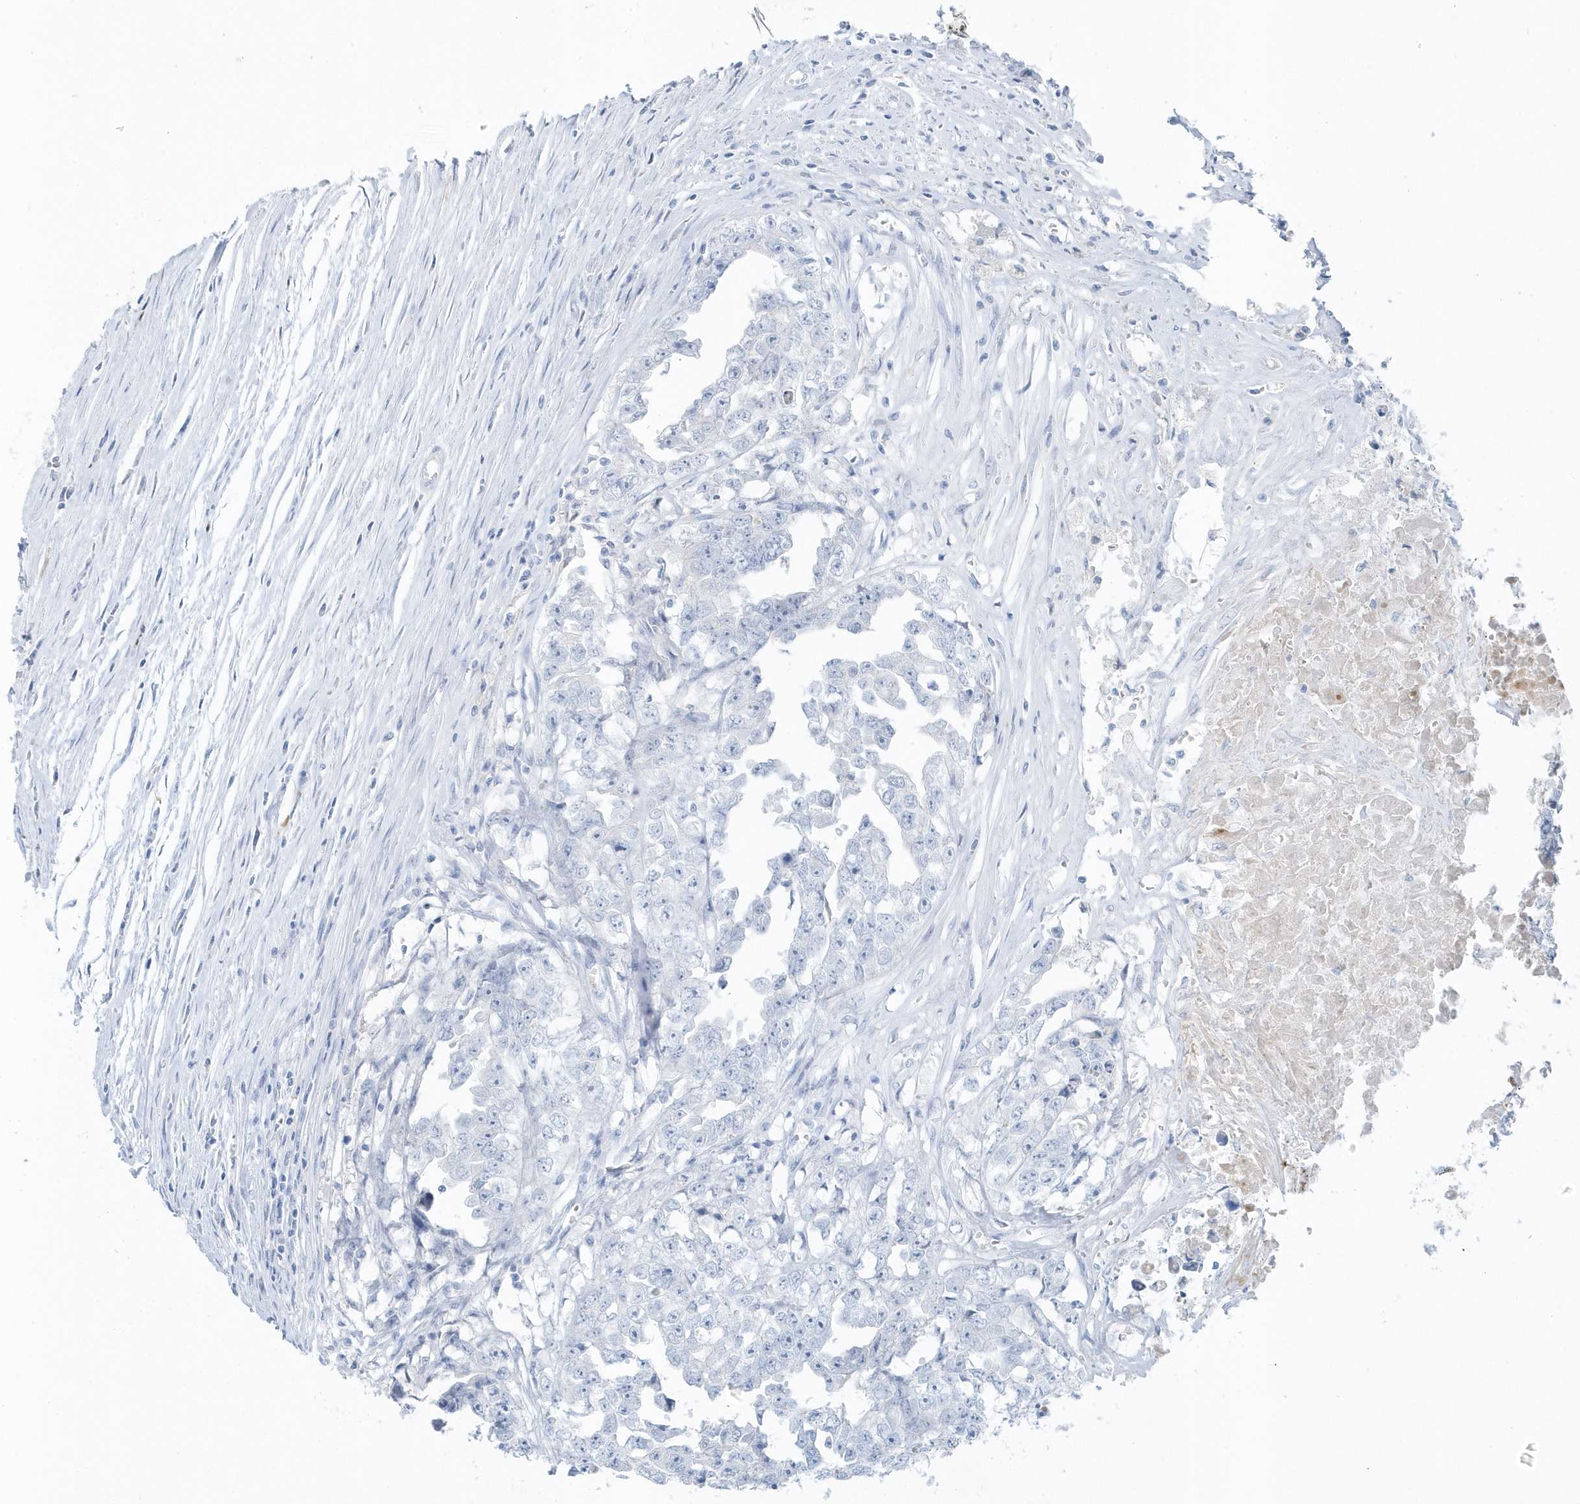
{"staining": {"intensity": "negative", "quantity": "none", "location": "none"}, "tissue": "testis cancer", "cell_type": "Tumor cells", "image_type": "cancer", "snomed": [{"axis": "morphology", "description": "Seminoma, NOS"}, {"axis": "morphology", "description": "Carcinoma, Embryonal, NOS"}, {"axis": "topography", "description": "Testis"}], "caption": "There is no significant expression in tumor cells of testis embryonal carcinoma.", "gene": "FAM98A", "patient": {"sex": "male", "age": 43}}